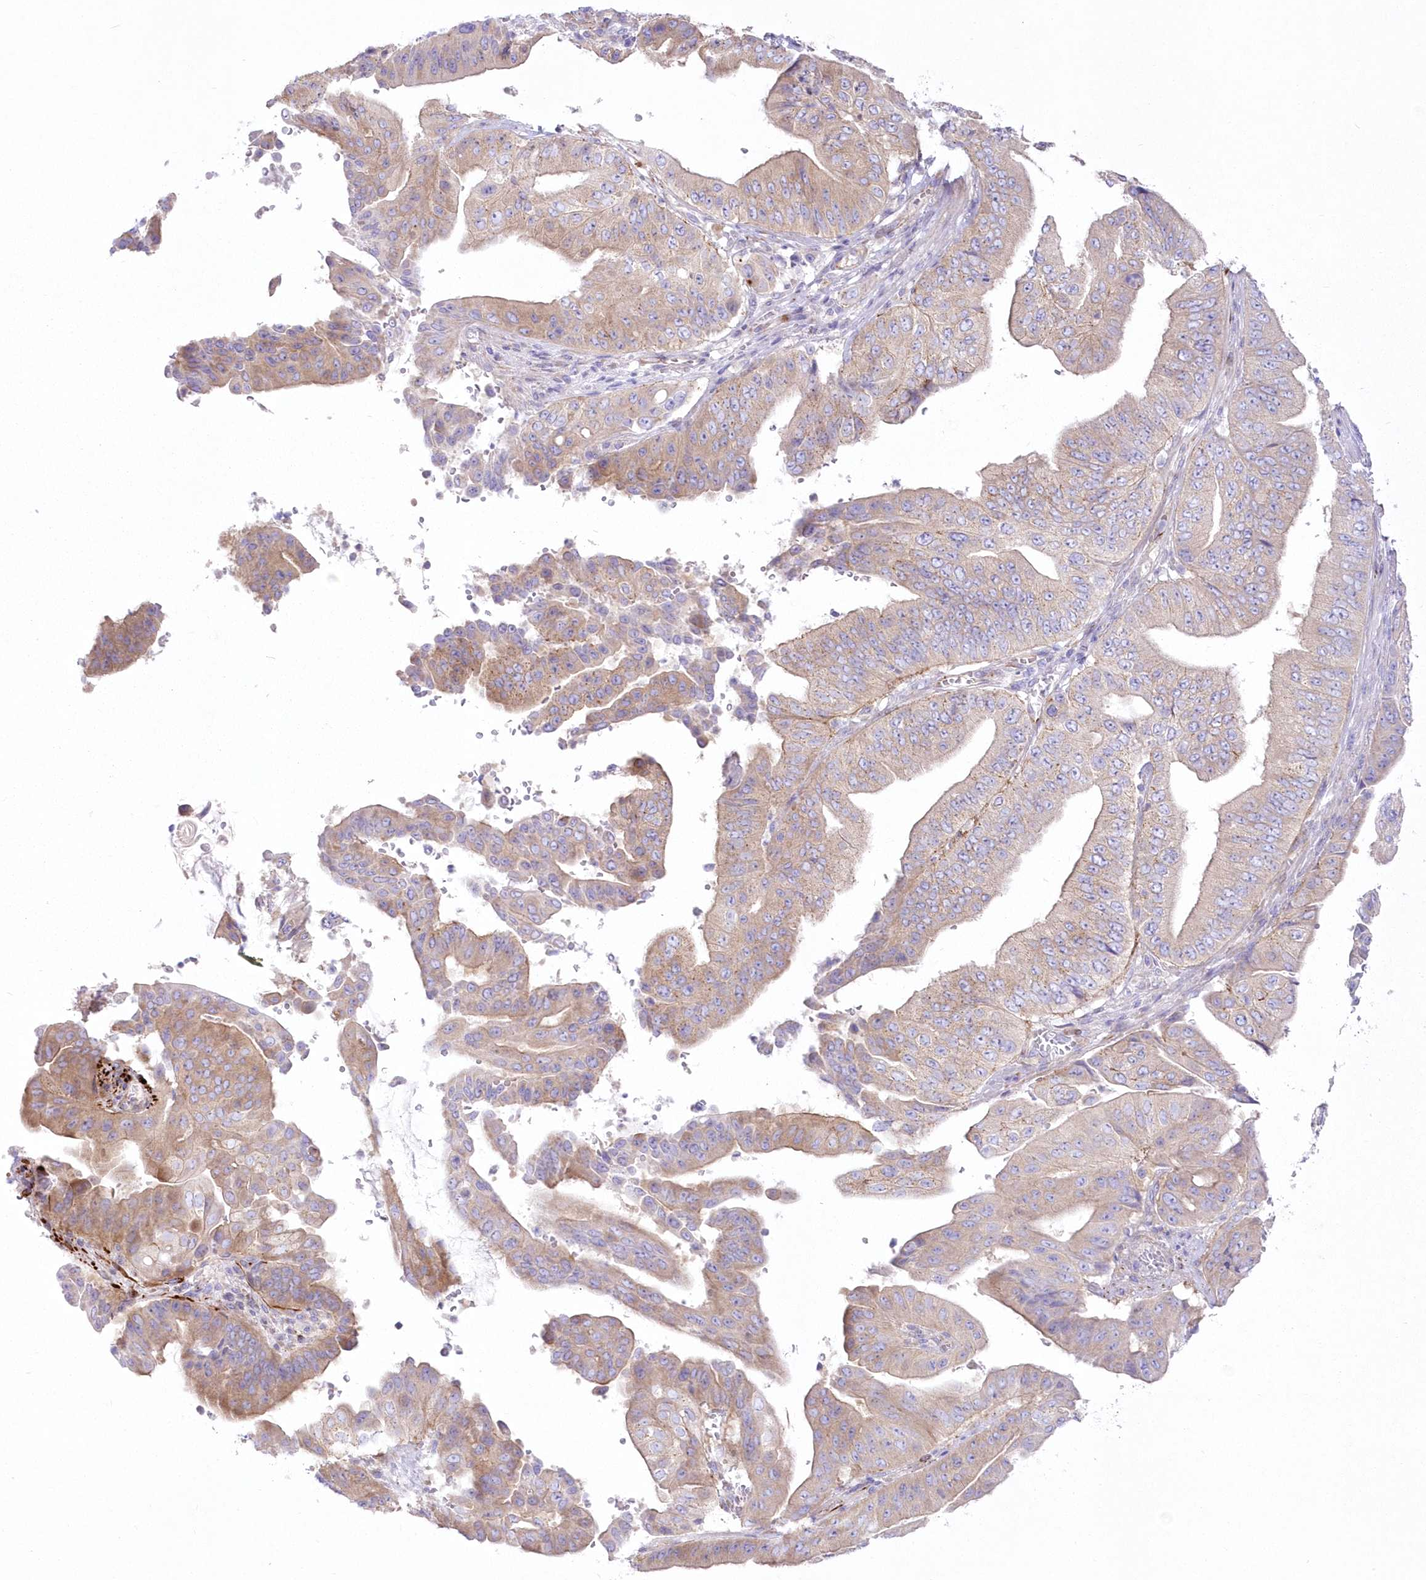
{"staining": {"intensity": "moderate", "quantity": ">75%", "location": "cytoplasmic/membranous"}, "tissue": "pancreatic cancer", "cell_type": "Tumor cells", "image_type": "cancer", "snomed": [{"axis": "morphology", "description": "Adenocarcinoma, NOS"}, {"axis": "topography", "description": "Pancreas"}], "caption": "Immunohistochemical staining of human pancreatic cancer displays medium levels of moderate cytoplasmic/membranous protein positivity in approximately >75% of tumor cells.", "gene": "ZNF843", "patient": {"sex": "female", "age": 77}}